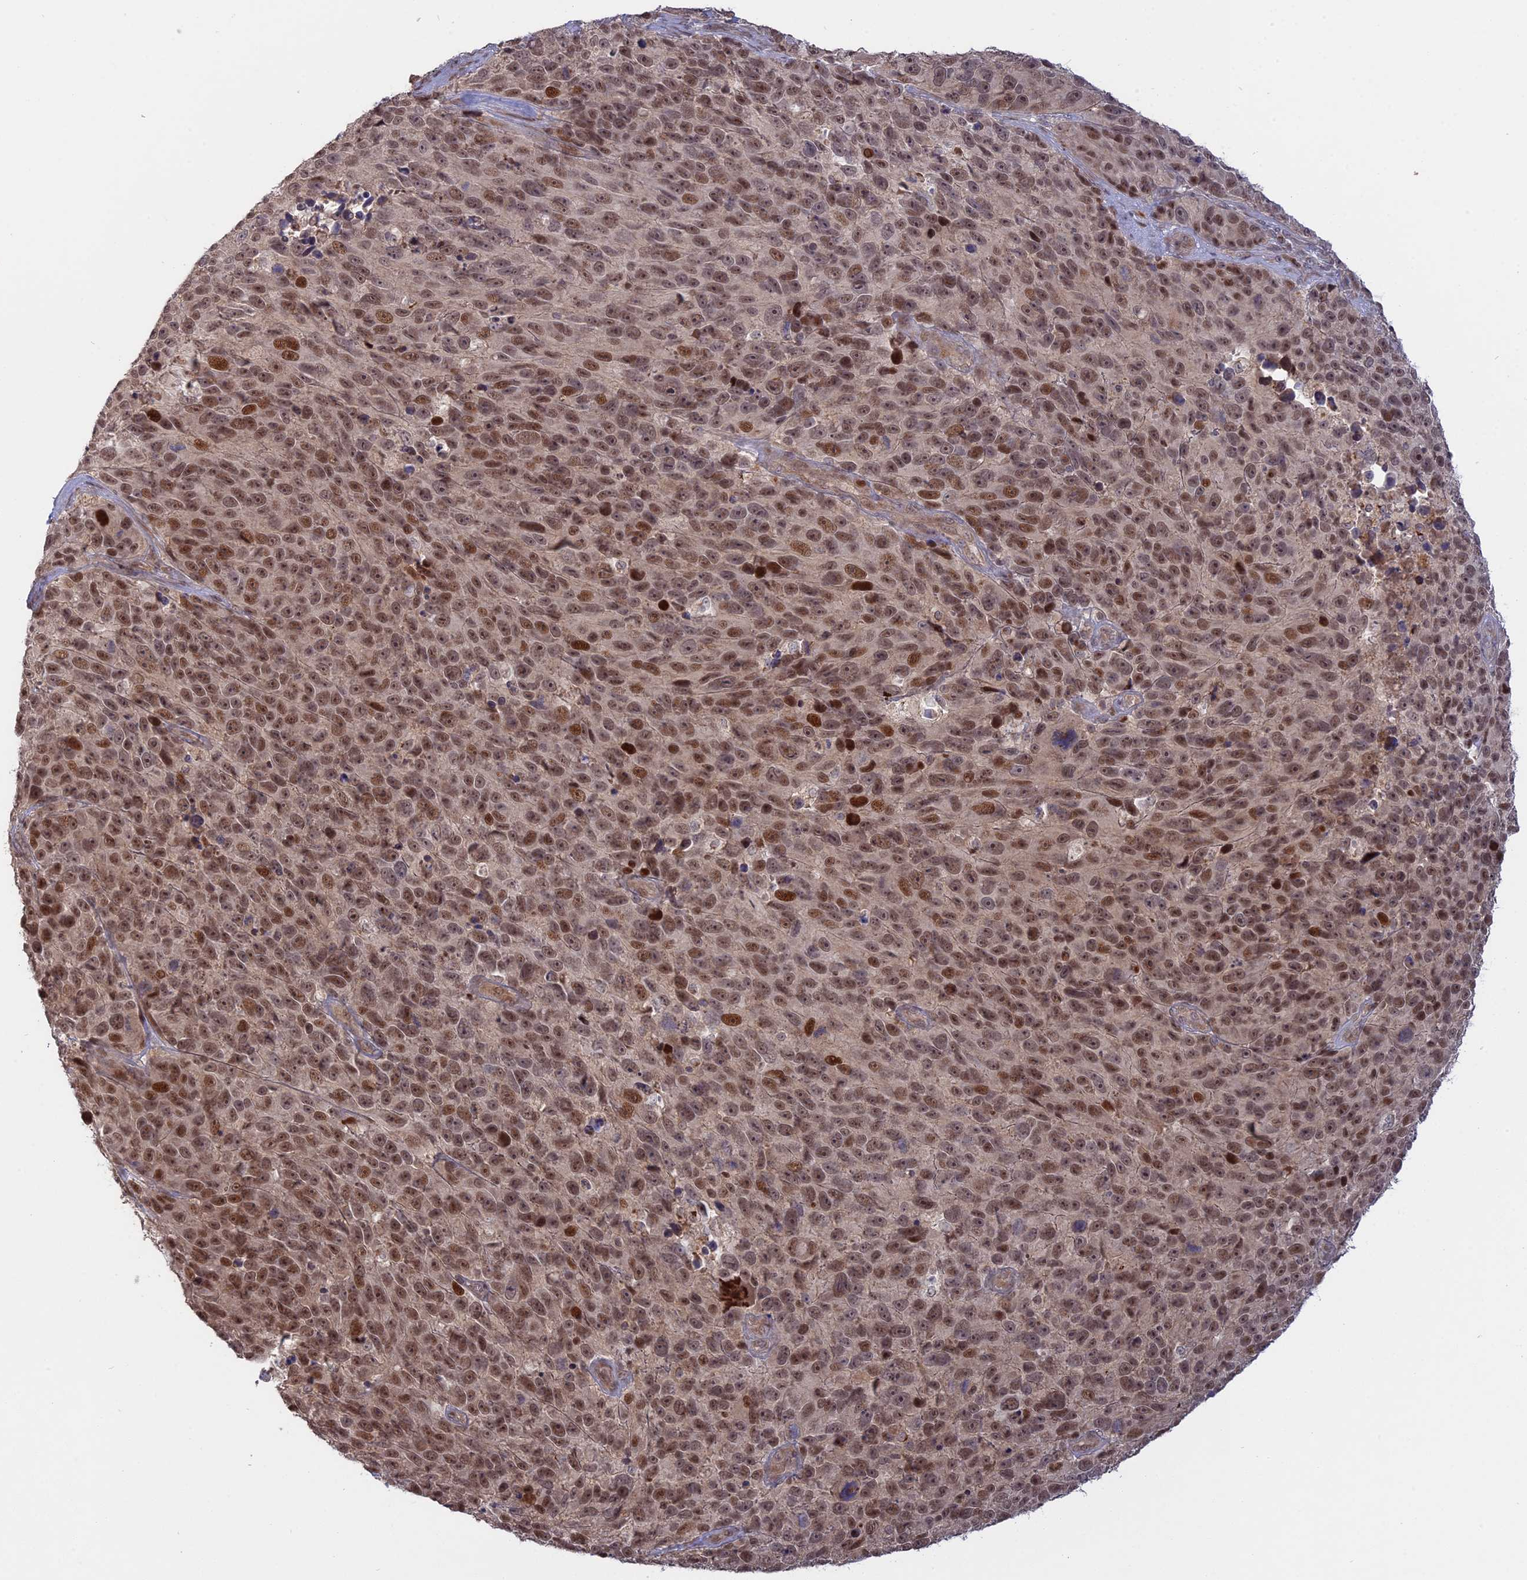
{"staining": {"intensity": "moderate", "quantity": ">75%", "location": "nuclear"}, "tissue": "melanoma", "cell_type": "Tumor cells", "image_type": "cancer", "snomed": [{"axis": "morphology", "description": "Malignant melanoma, NOS"}, {"axis": "topography", "description": "Skin"}], "caption": "Immunohistochemical staining of malignant melanoma exhibits medium levels of moderate nuclear expression in approximately >75% of tumor cells.", "gene": "GSKIP", "patient": {"sex": "male", "age": 84}}